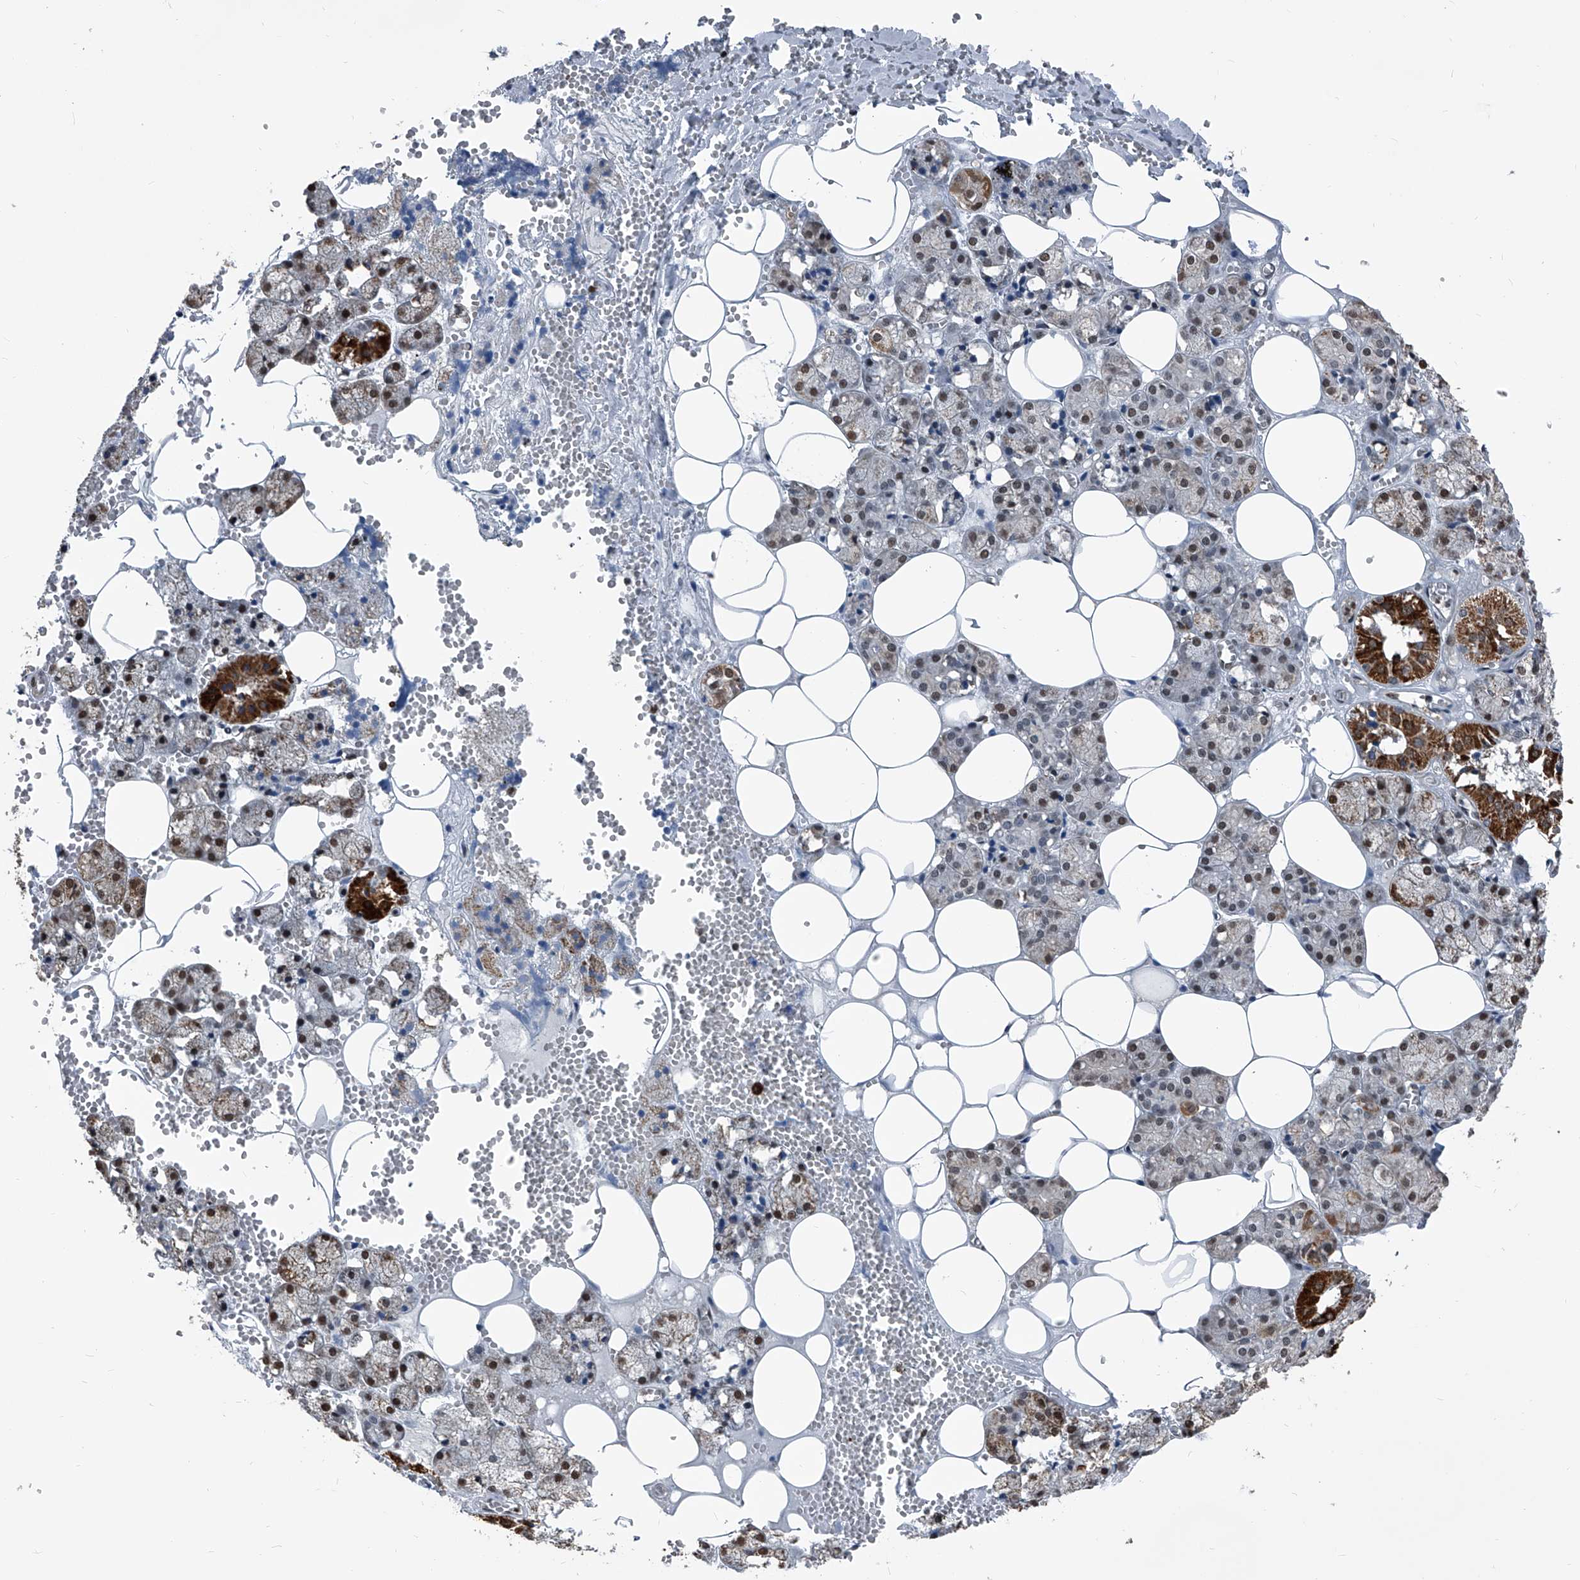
{"staining": {"intensity": "strong", "quantity": "25%-75%", "location": "cytoplasmic/membranous,nuclear"}, "tissue": "salivary gland", "cell_type": "Glandular cells", "image_type": "normal", "snomed": [{"axis": "morphology", "description": "Normal tissue, NOS"}, {"axis": "topography", "description": "Salivary gland"}], "caption": "Salivary gland stained with immunohistochemistry demonstrates strong cytoplasmic/membranous,nuclear staining in about 25%-75% of glandular cells.", "gene": "FKBP5", "patient": {"sex": "male", "age": 62}}